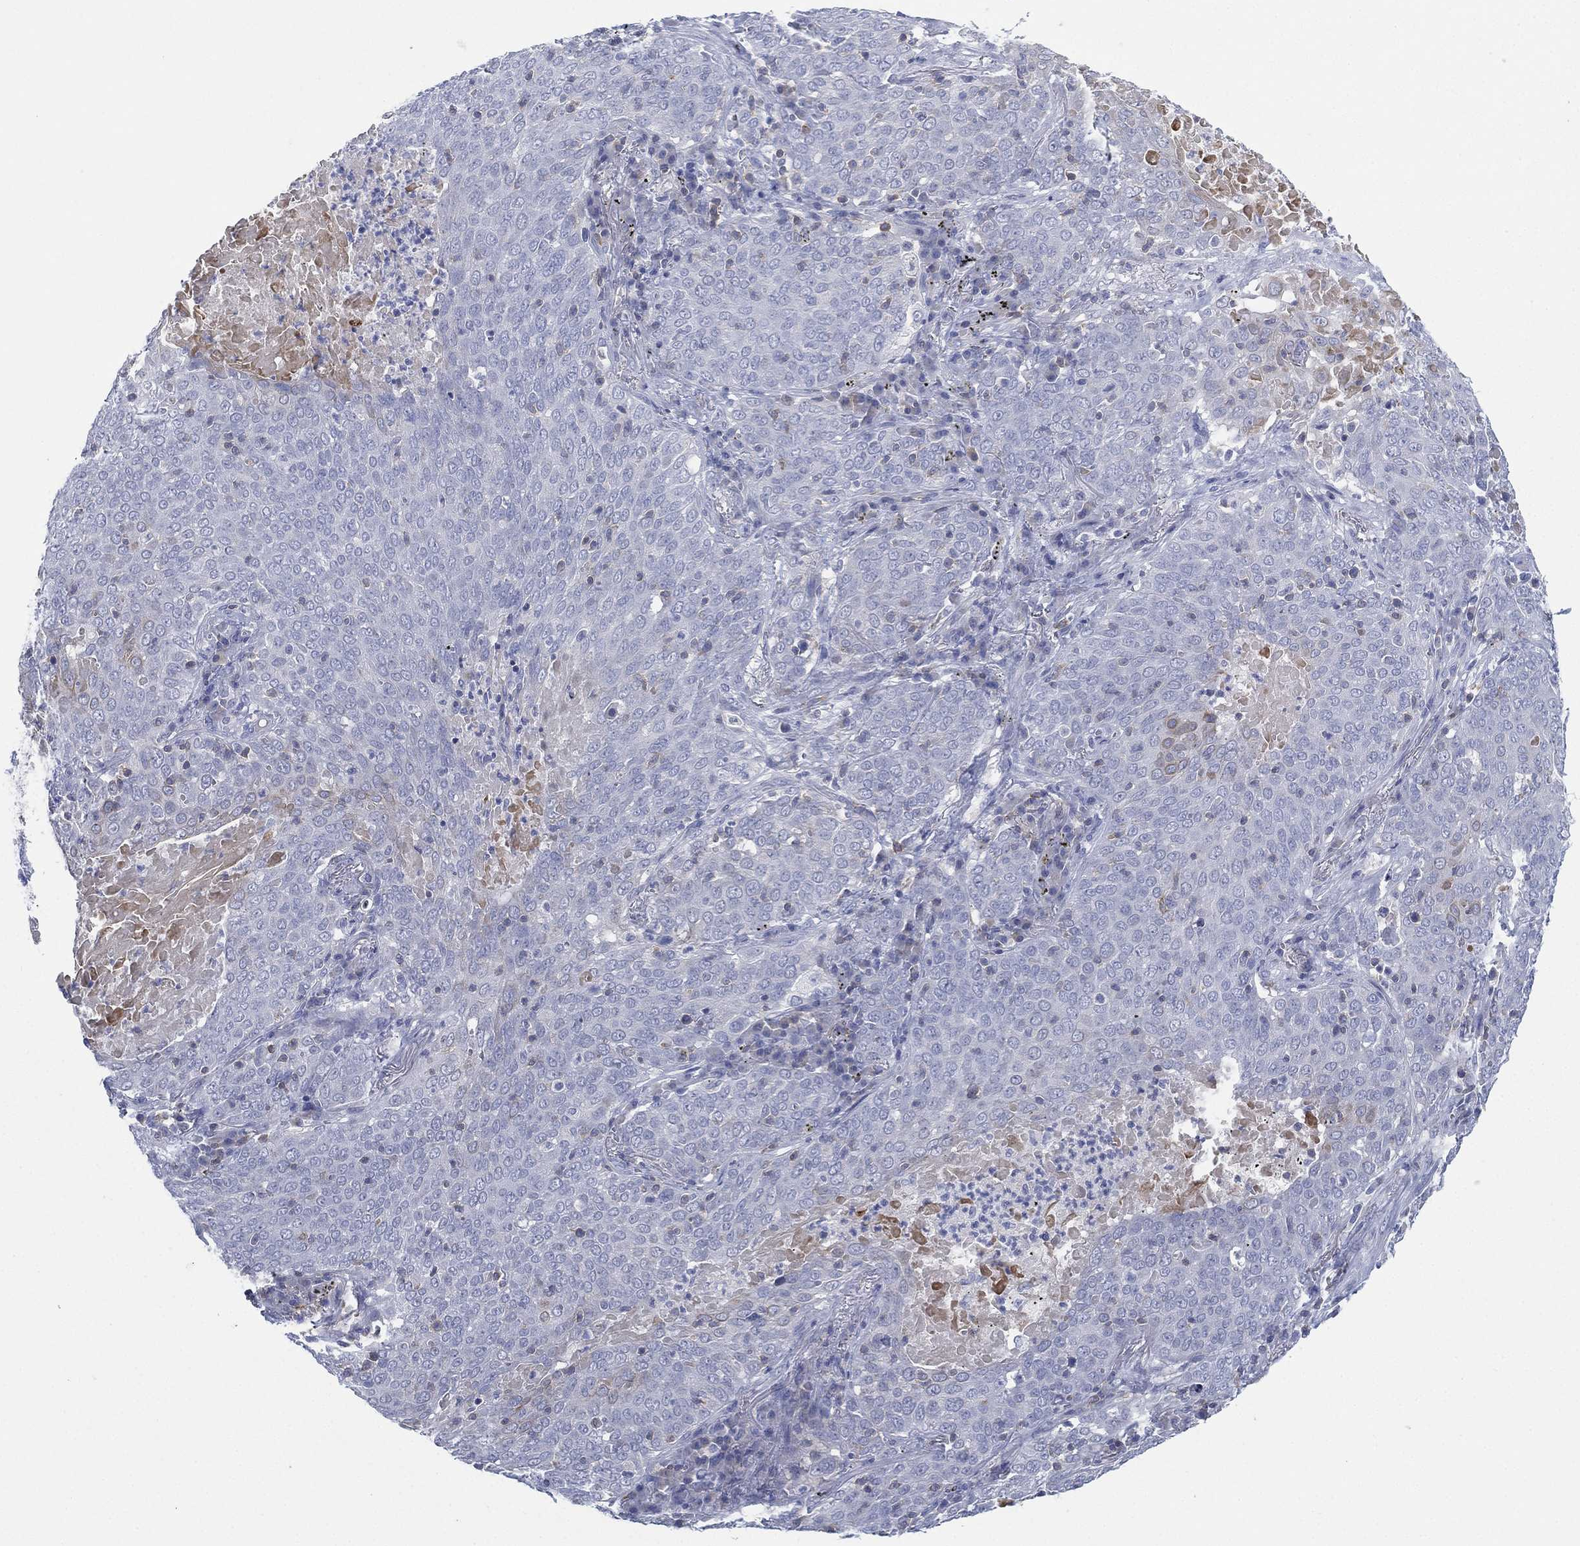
{"staining": {"intensity": "negative", "quantity": "none", "location": "none"}, "tissue": "lung cancer", "cell_type": "Tumor cells", "image_type": "cancer", "snomed": [{"axis": "morphology", "description": "Squamous cell carcinoma, NOS"}, {"axis": "topography", "description": "Lung"}], "caption": "Micrograph shows no protein positivity in tumor cells of lung cancer tissue.", "gene": "SEPTIN1", "patient": {"sex": "male", "age": 82}}